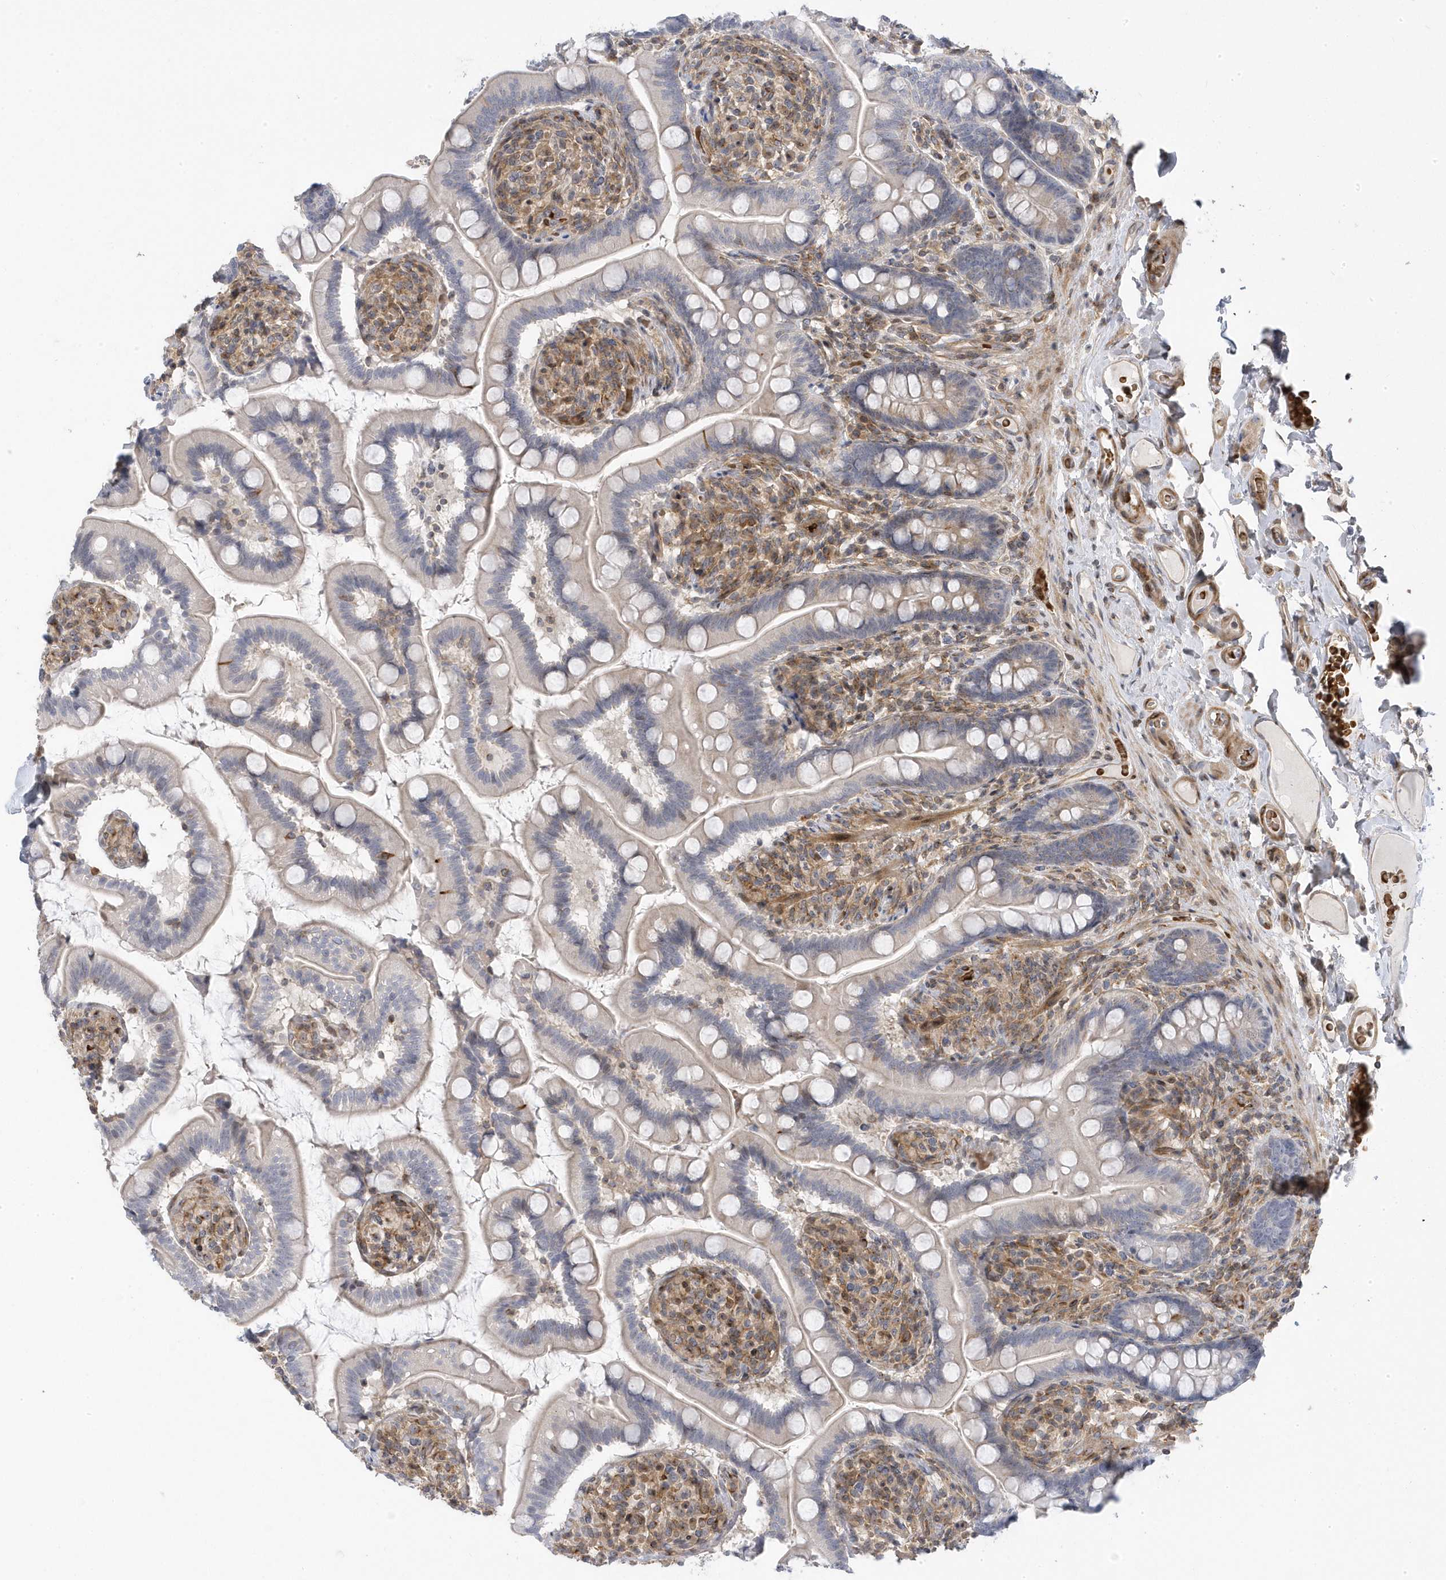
{"staining": {"intensity": "negative", "quantity": "none", "location": "none"}, "tissue": "small intestine", "cell_type": "Glandular cells", "image_type": "normal", "snomed": [{"axis": "morphology", "description": "Normal tissue, NOS"}, {"axis": "topography", "description": "Small intestine"}], "caption": "Small intestine stained for a protein using IHC exhibits no positivity glandular cells.", "gene": "MAP7D3", "patient": {"sex": "female", "age": 64}}